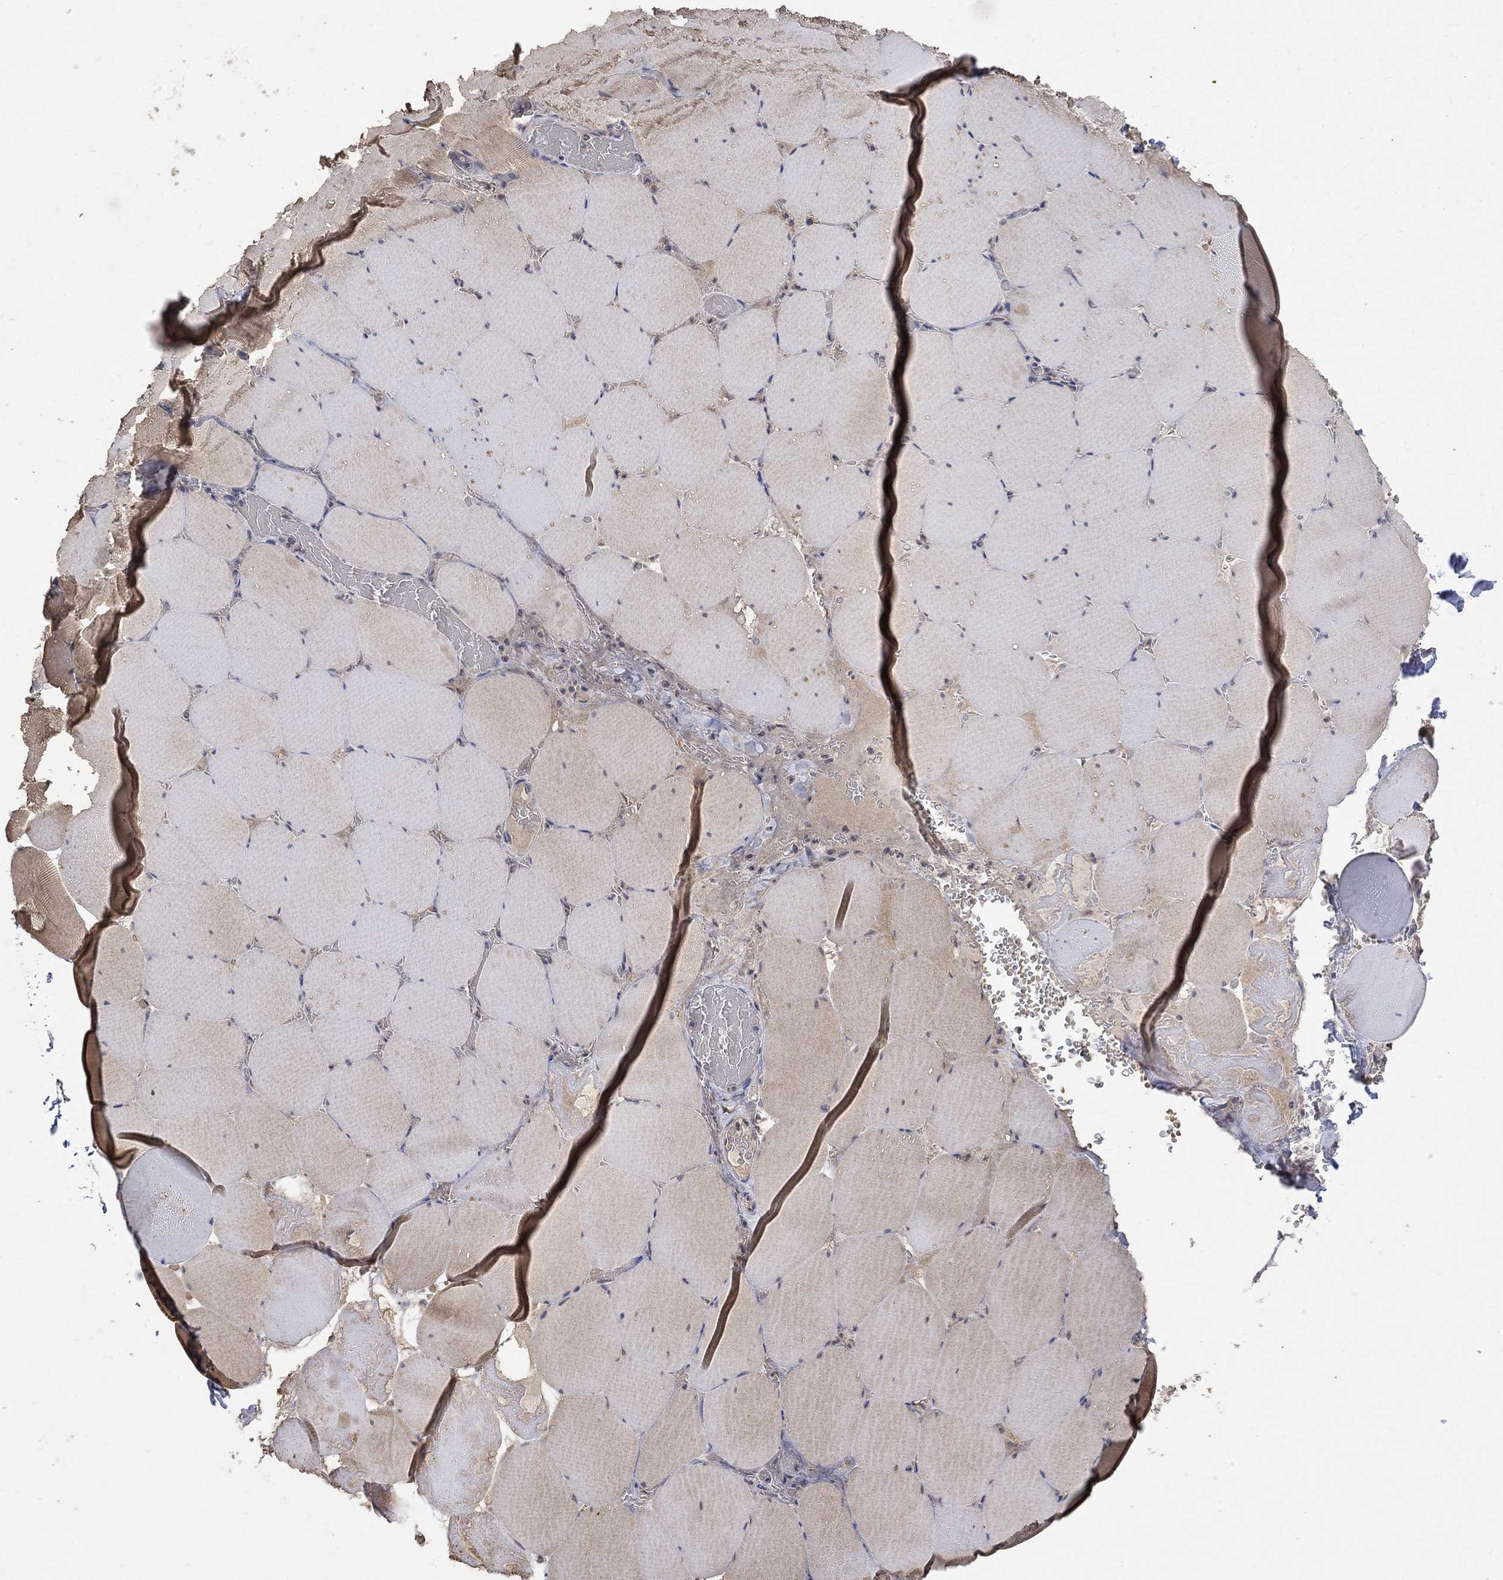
{"staining": {"intensity": "moderate", "quantity": "<25%", "location": "cytoplasmic/membranous"}, "tissue": "skeletal muscle", "cell_type": "Myocytes", "image_type": "normal", "snomed": [{"axis": "morphology", "description": "Normal tissue, NOS"}, {"axis": "morphology", "description": "Malignant melanoma, Metastatic site"}, {"axis": "topography", "description": "Skeletal muscle"}], "caption": "Immunohistochemical staining of unremarkable human skeletal muscle reveals <25% levels of moderate cytoplasmic/membranous protein staining in about <25% of myocytes. Using DAB (brown) and hematoxylin (blue) stains, captured at high magnification using brightfield microscopy.", "gene": "GRIN2D", "patient": {"sex": "male", "age": 50}}